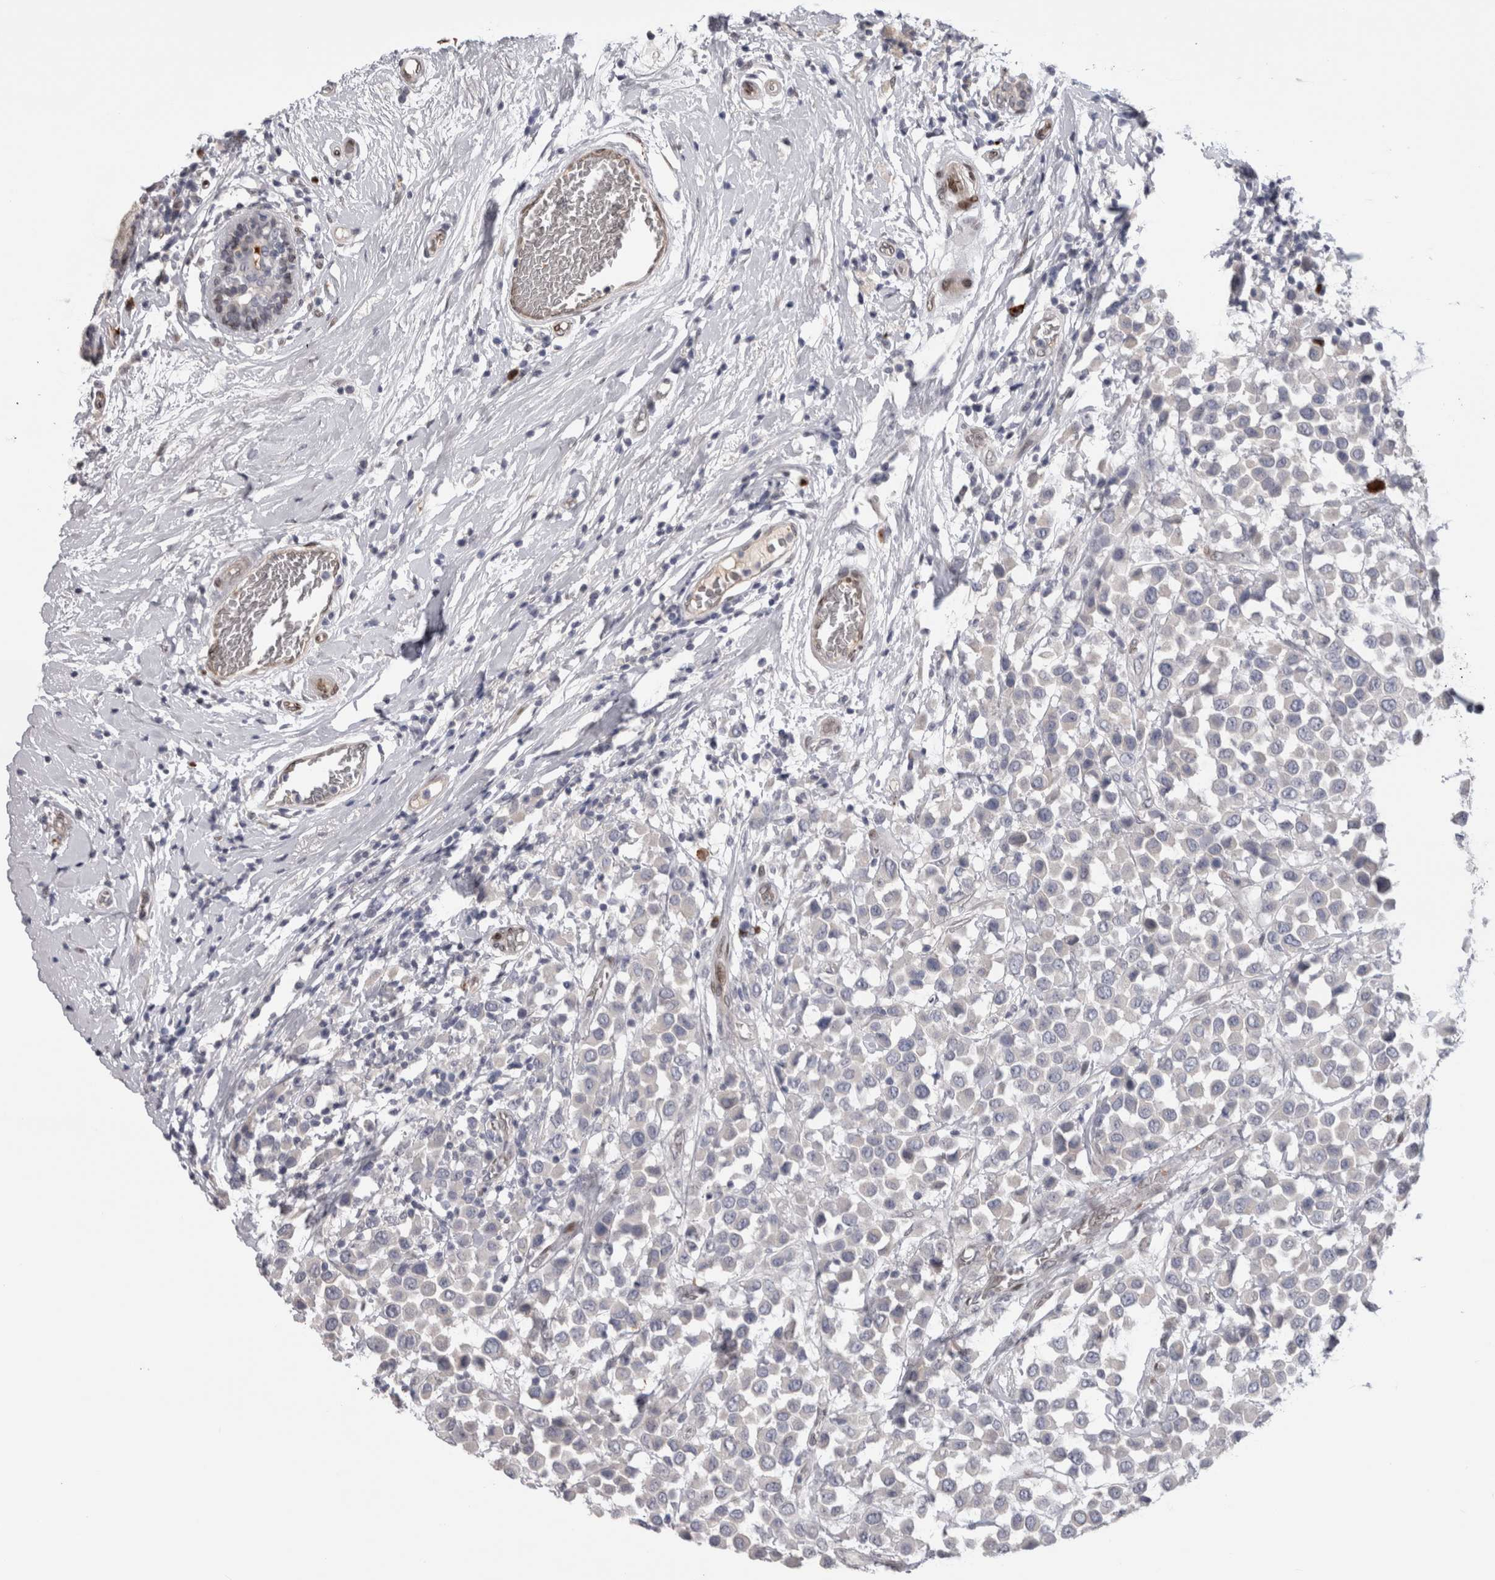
{"staining": {"intensity": "negative", "quantity": "none", "location": "none"}, "tissue": "breast cancer", "cell_type": "Tumor cells", "image_type": "cancer", "snomed": [{"axis": "morphology", "description": "Duct carcinoma"}, {"axis": "topography", "description": "Breast"}], "caption": "Breast cancer was stained to show a protein in brown. There is no significant positivity in tumor cells.", "gene": "DMTN", "patient": {"sex": "female", "age": 61}}